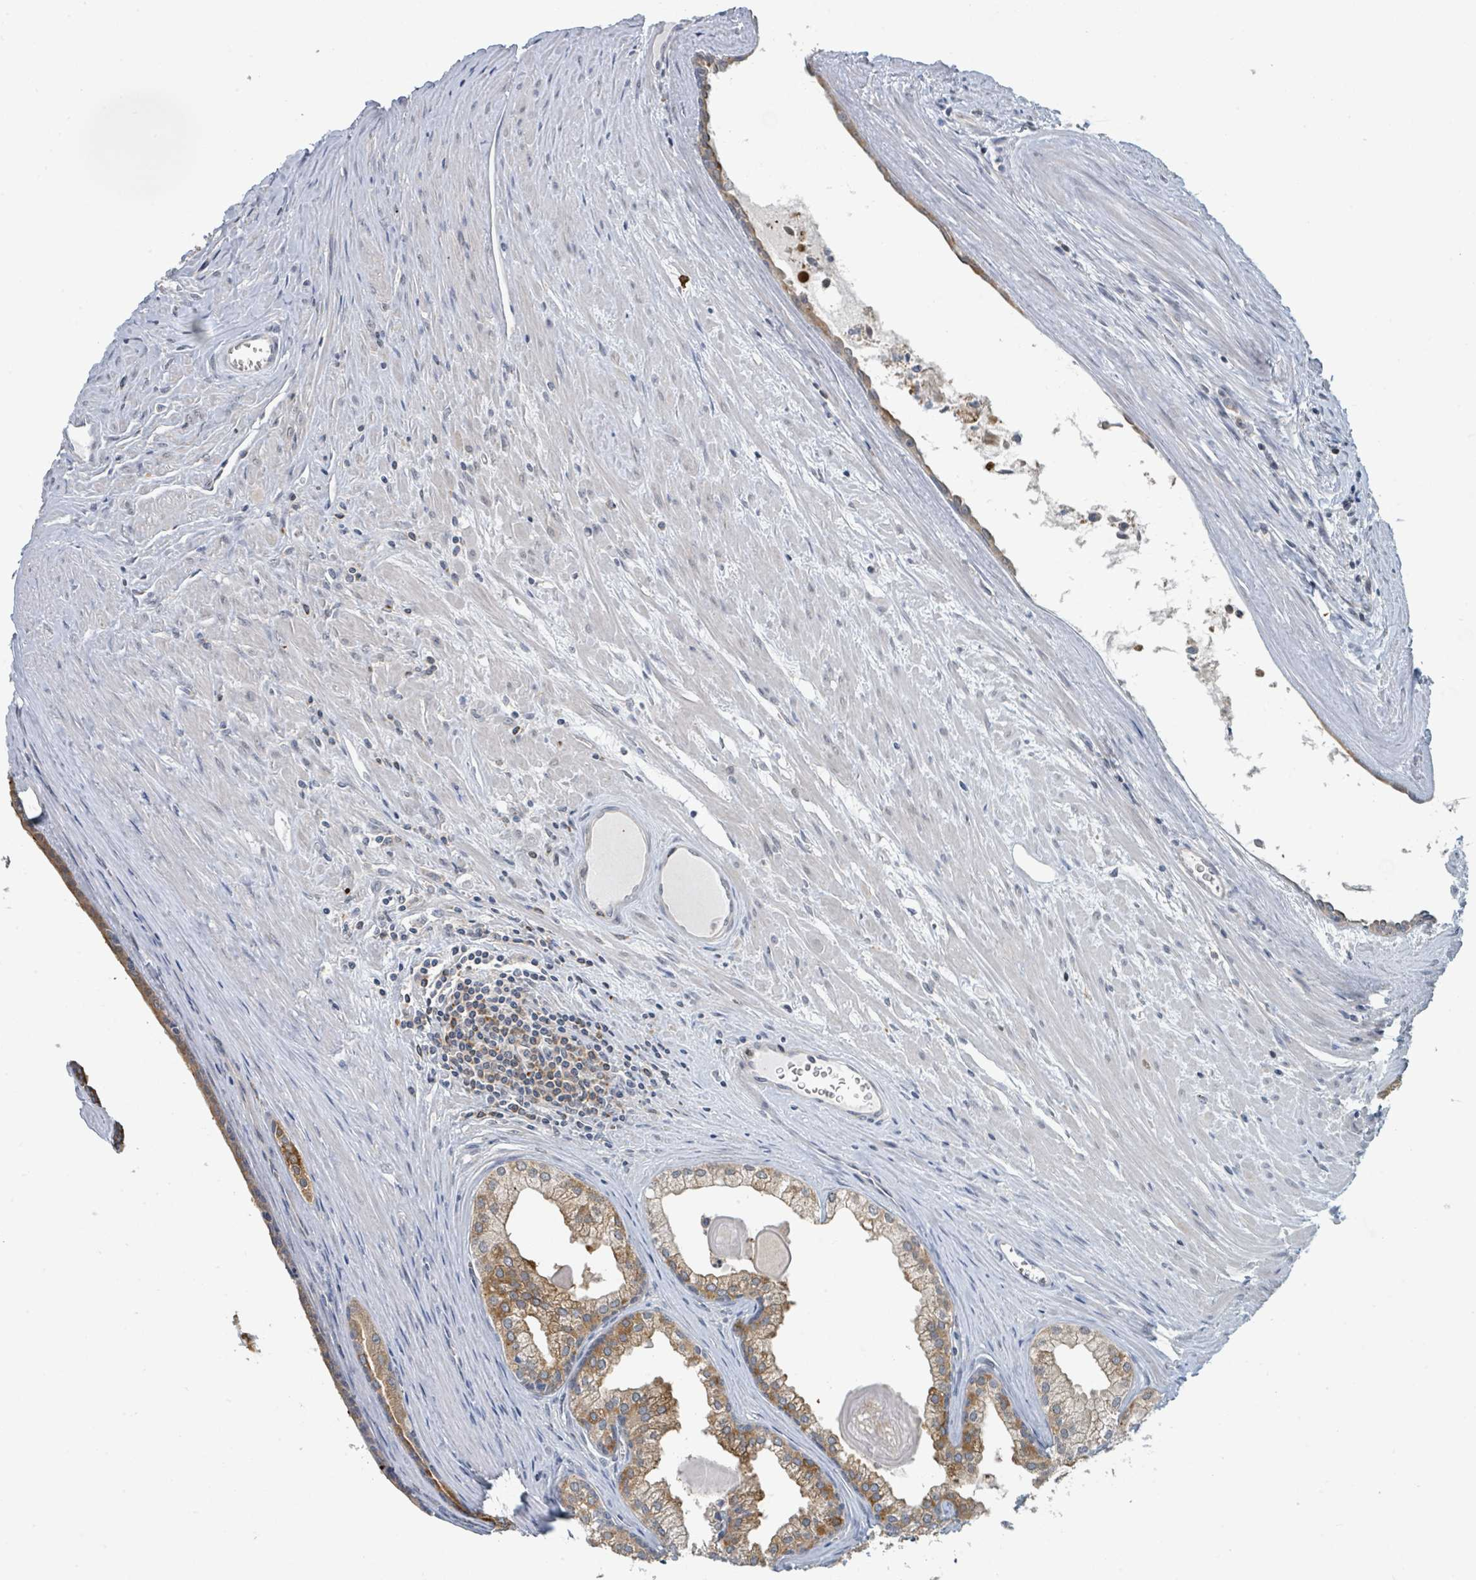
{"staining": {"intensity": "moderate", "quantity": ">75%", "location": "cytoplasmic/membranous"}, "tissue": "prostate cancer", "cell_type": "Tumor cells", "image_type": "cancer", "snomed": [{"axis": "morphology", "description": "Adenocarcinoma, High grade"}, {"axis": "topography", "description": "Prostate"}], "caption": "IHC photomicrograph of neoplastic tissue: prostate high-grade adenocarcinoma stained using IHC reveals medium levels of moderate protein expression localized specifically in the cytoplasmic/membranous of tumor cells, appearing as a cytoplasmic/membranous brown color.", "gene": "ANKRD55", "patient": {"sex": "male", "age": 68}}